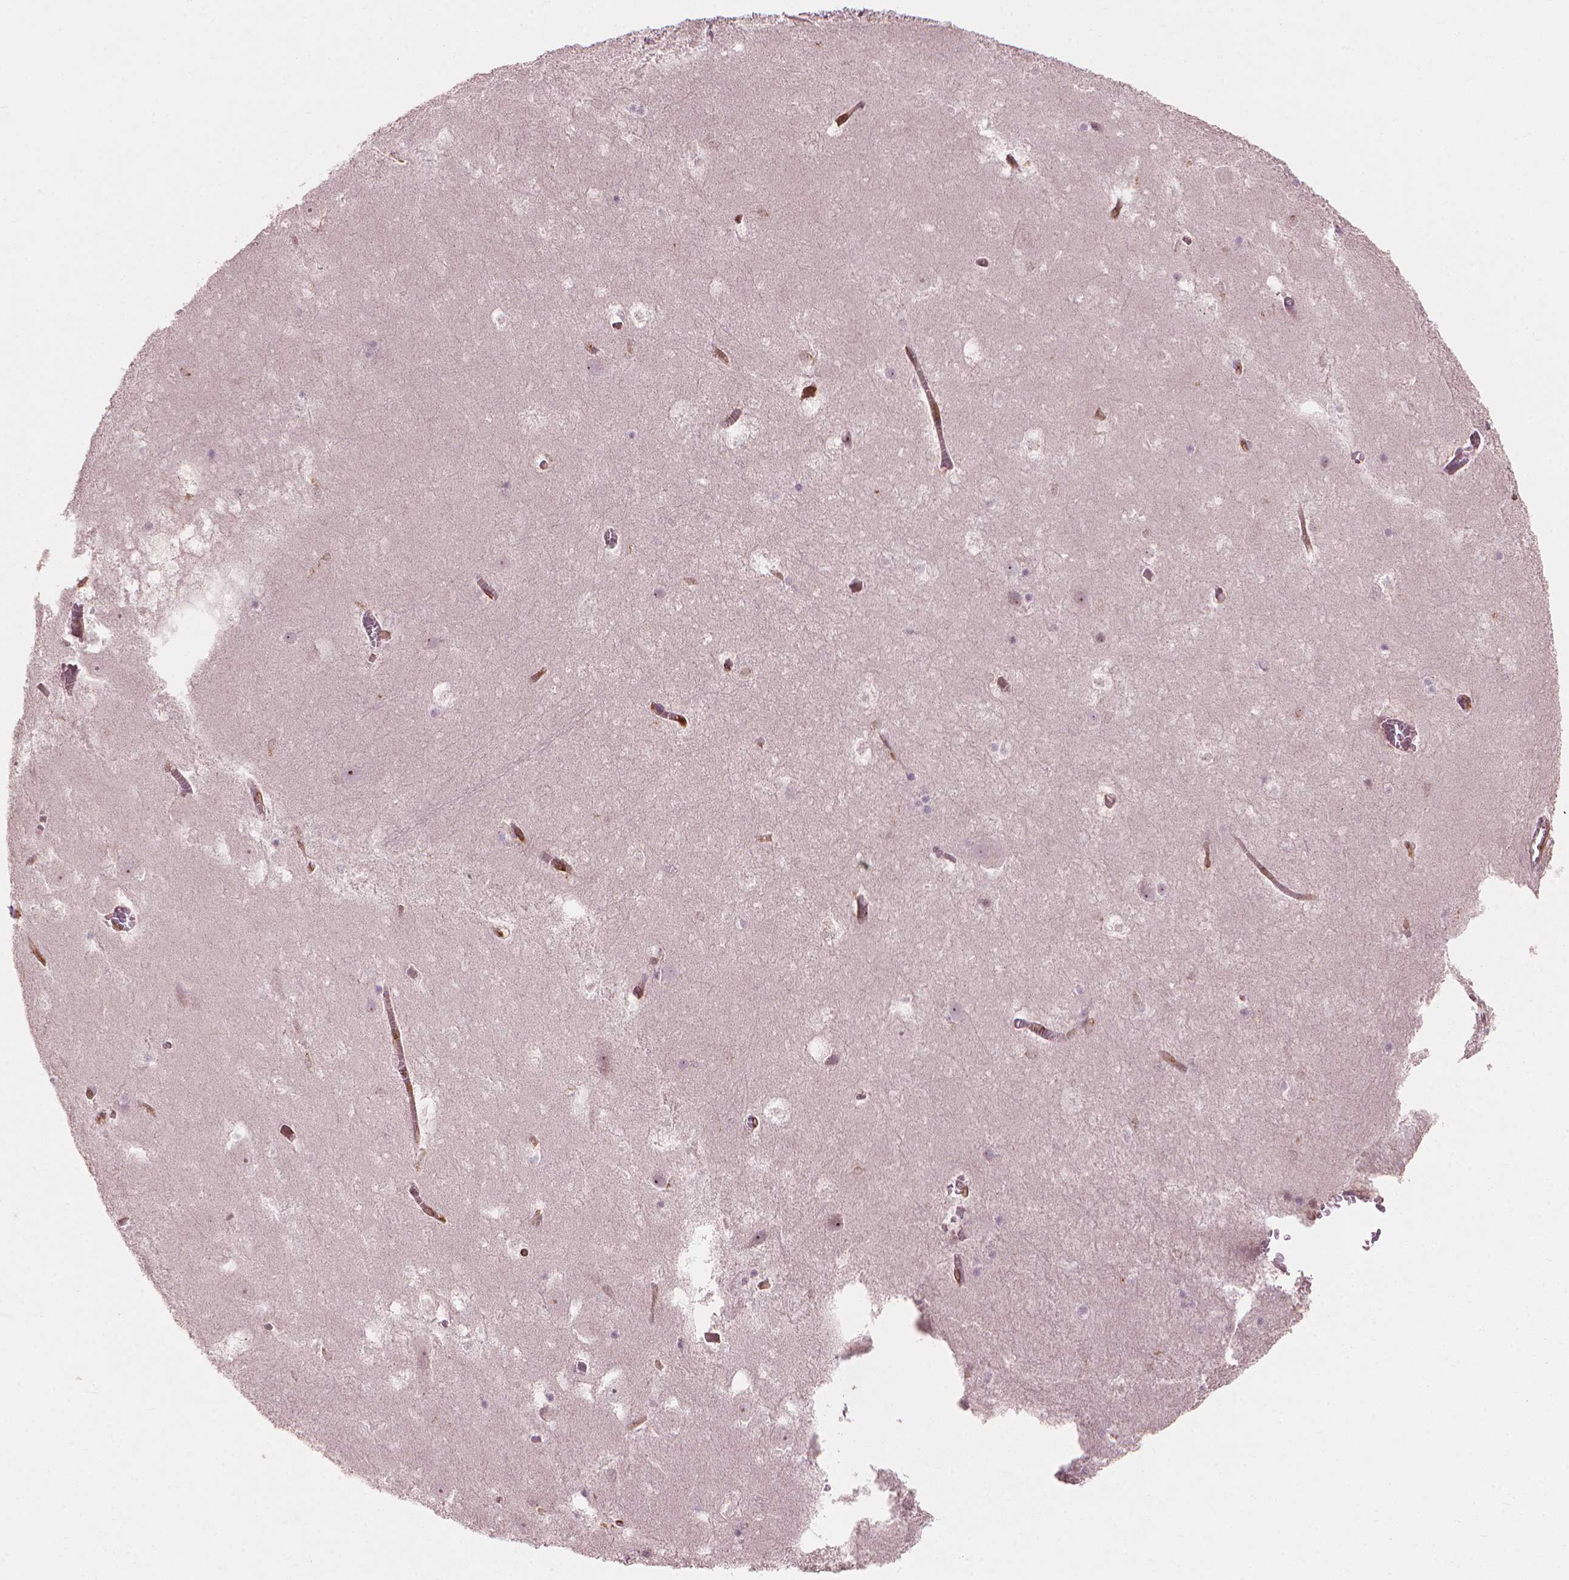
{"staining": {"intensity": "negative", "quantity": "none", "location": "none"}, "tissue": "hippocampus", "cell_type": "Glial cells", "image_type": "normal", "snomed": [{"axis": "morphology", "description": "Normal tissue, NOS"}, {"axis": "topography", "description": "Hippocampus"}], "caption": "High power microscopy image of an IHC histopathology image of benign hippocampus, revealing no significant staining in glial cells.", "gene": "SMC2", "patient": {"sex": "male", "age": 45}}